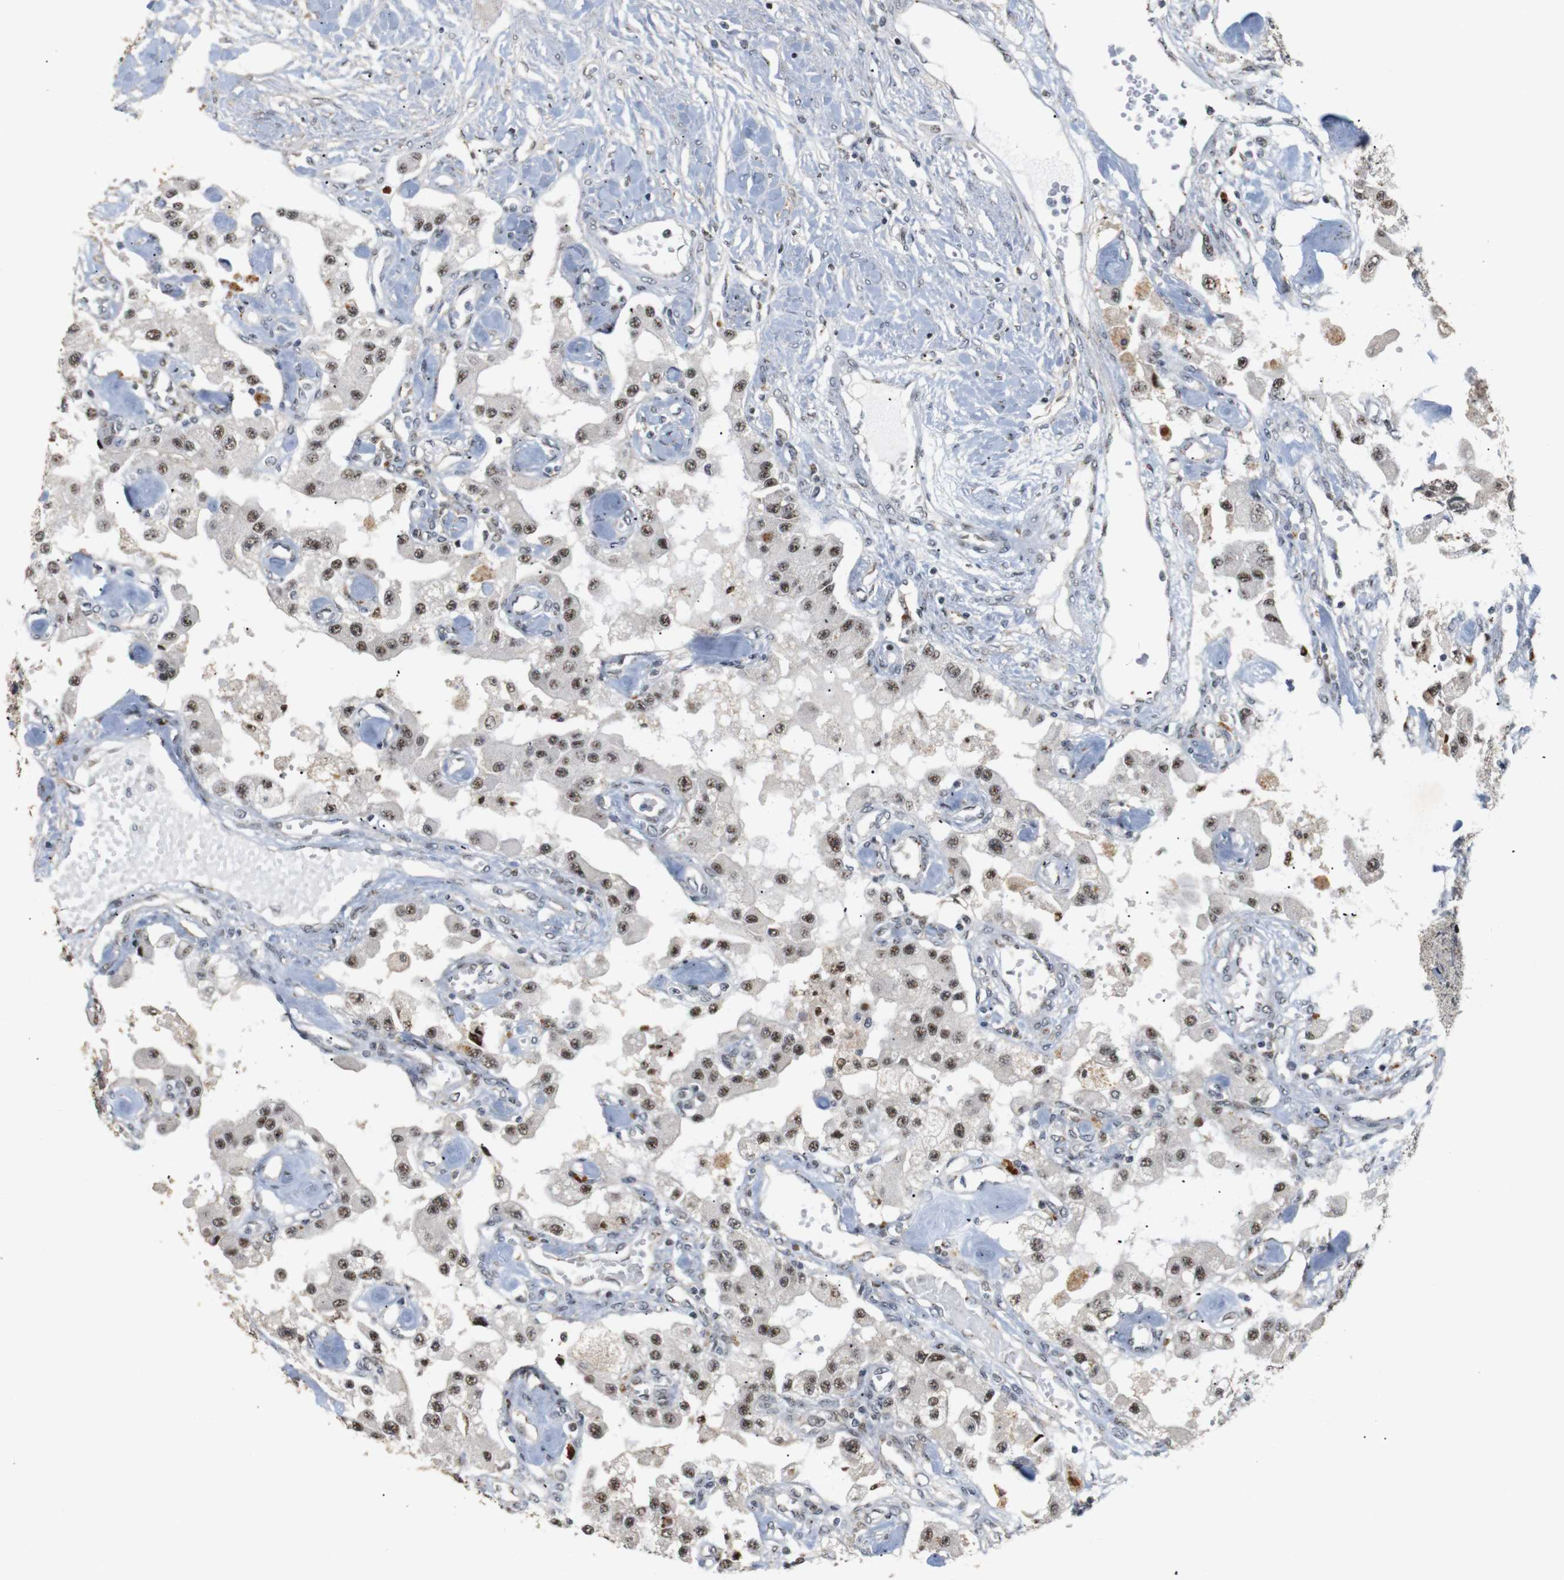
{"staining": {"intensity": "moderate", "quantity": ">75%", "location": "nuclear"}, "tissue": "carcinoid", "cell_type": "Tumor cells", "image_type": "cancer", "snomed": [{"axis": "morphology", "description": "Carcinoid, malignant, NOS"}, {"axis": "topography", "description": "Pancreas"}], "caption": "Protein expression analysis of human carcinoid reveals moderate nuclear positivity in about >75% of tumor cells.", "gene": "PYM1", "patient": {"sex": "male", "age": 41}}